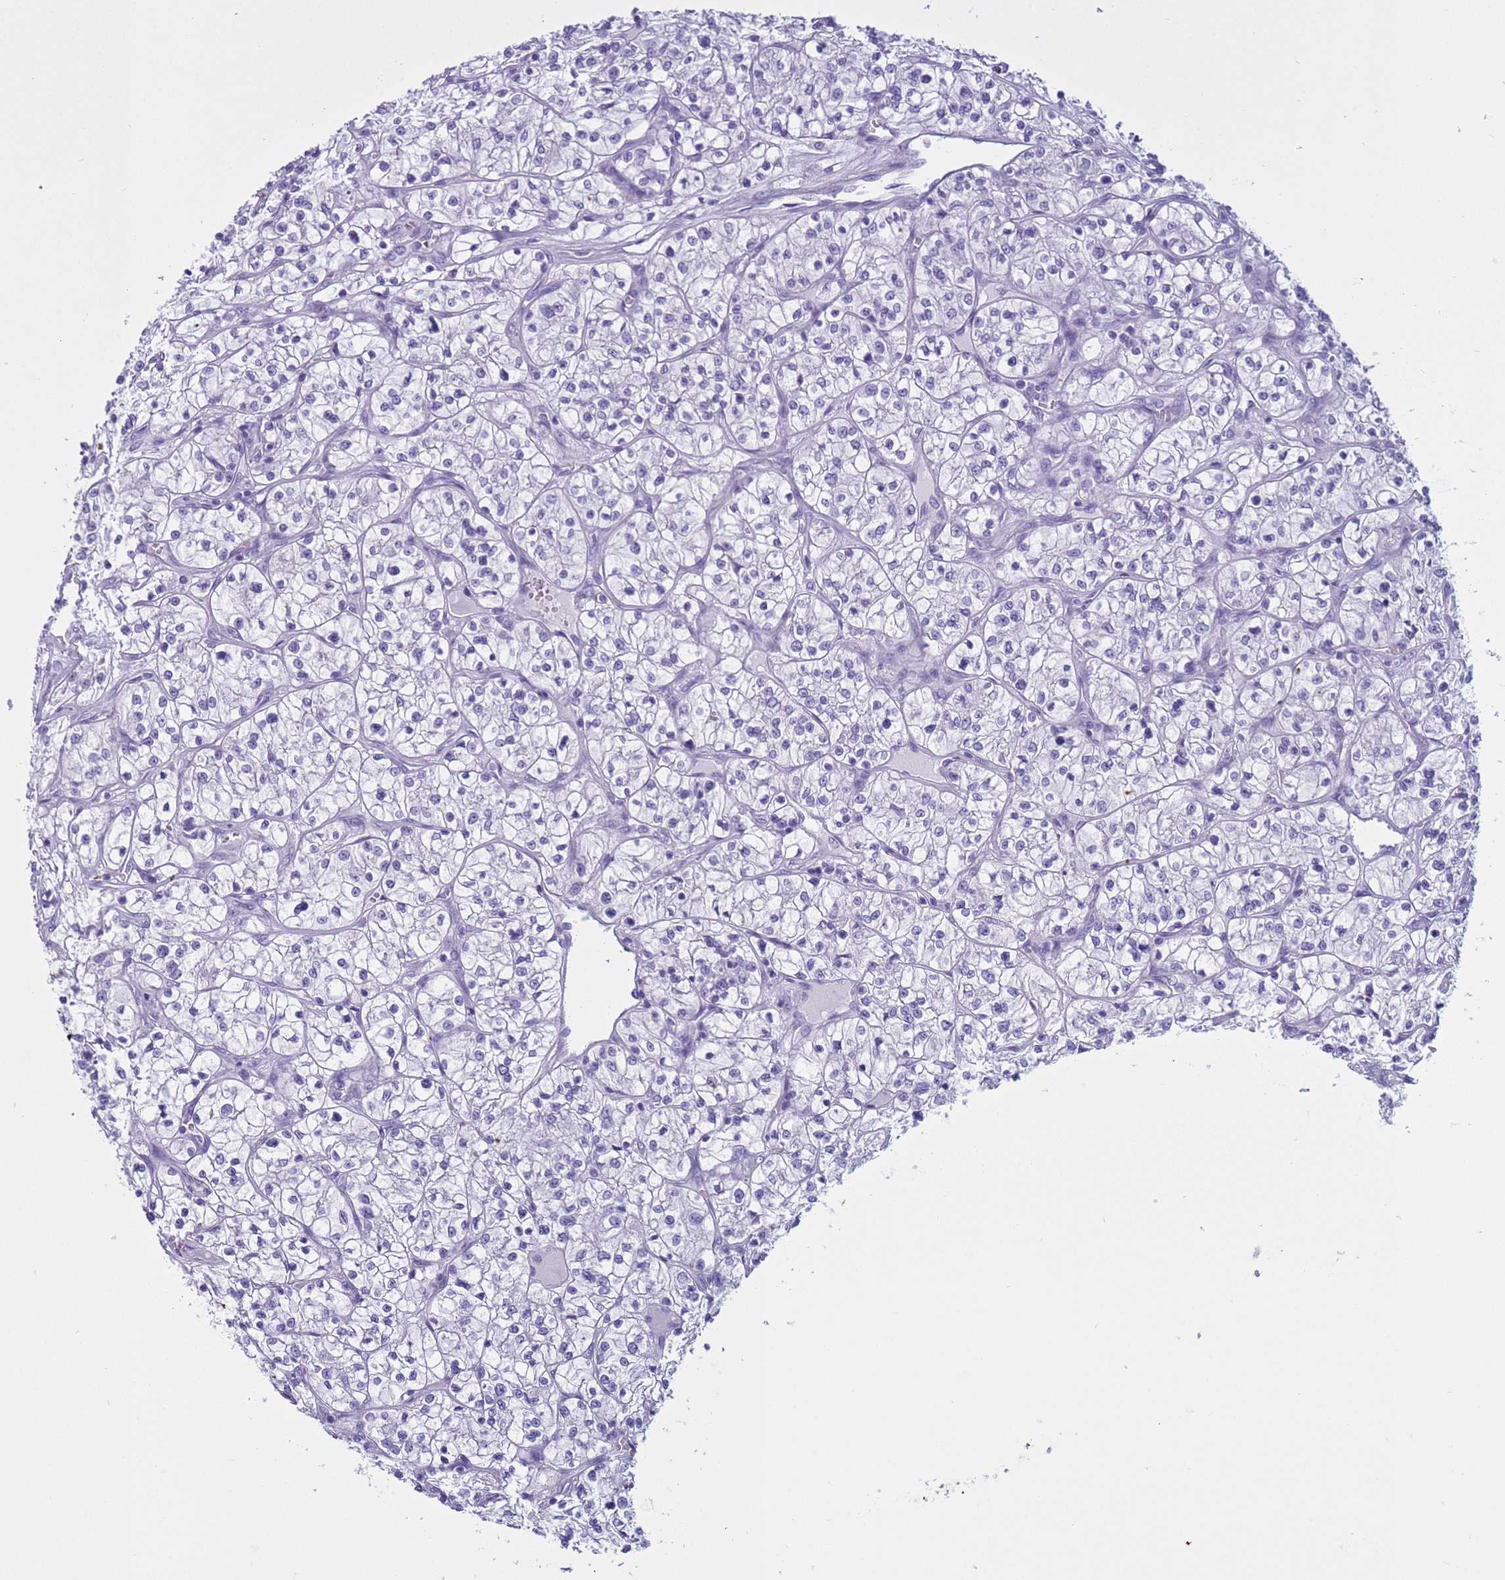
{"staining": {"intensity": "negative", "quantity": "none", "location": "none"}, "tissue": "renal cancer", "cell_type": "Tumor cells", "image_type": "cancer", "snomed": [{"axis": "morphology", "description": "Adenocarcinoma, NOS"}, {"axis": "topography", "description": "Kidney"}], "caption": "Adenocarcinoma (renal) stained for a protein using IHC displays no expression tumor cells.", "gene": "CST4", "patient": {"sex": "female", "age": 64}}